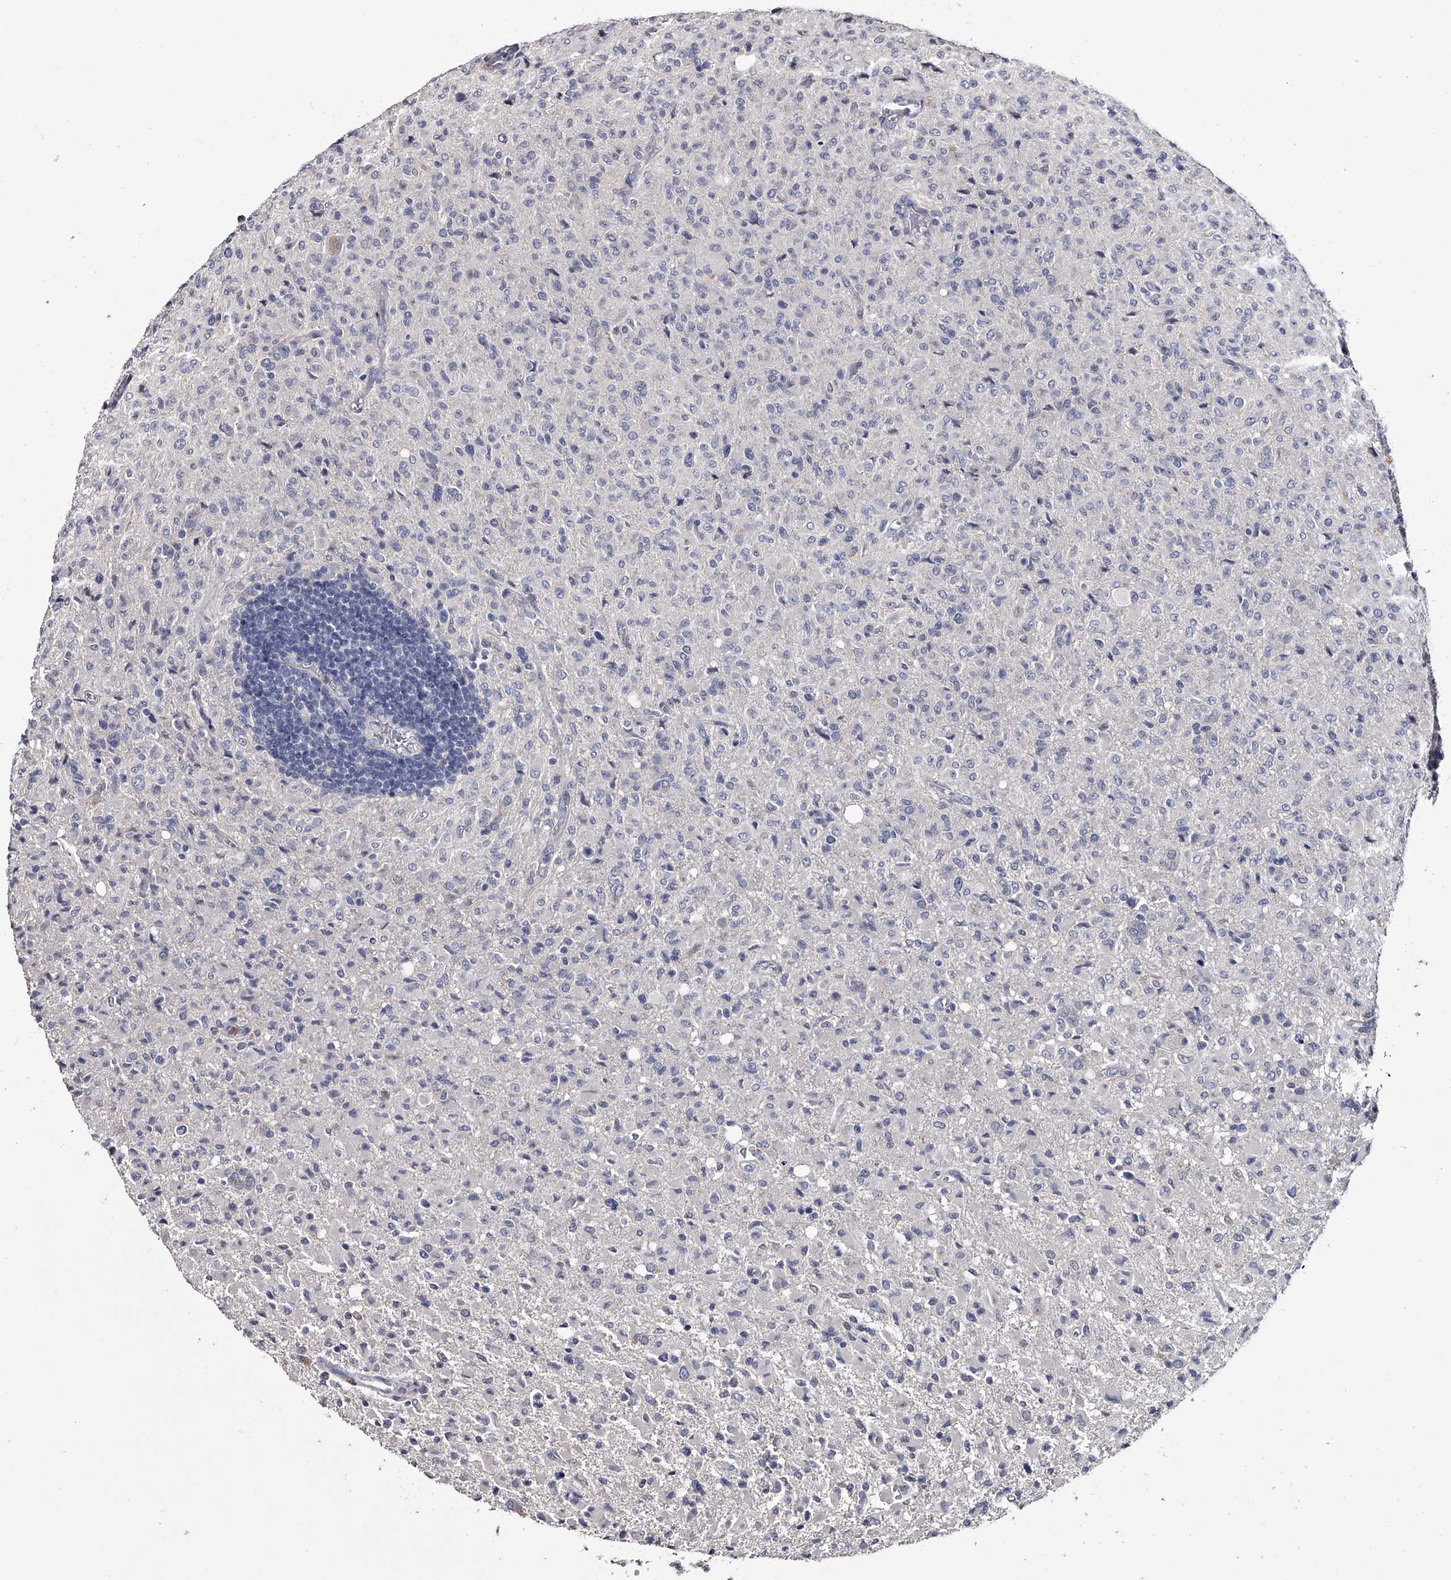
{"staining": {"intensity": "negative", "quantity": "none", "location": "none"}, "tissue": "glioma", "cell_type": "Tumor cells", "image_type": "cancer", "snomed": [{"axis": "morphology", "description": "Glioma, malignant, High grade"}, {"axis": "topography", "description": "Brain"}], "caption": "This is a micrograph of immunohistochemistry staining of glioma, which shows no positivity in tumor cells.", "gene": "GAPVD1", "patient": {"sex": "female", "age": 57}}